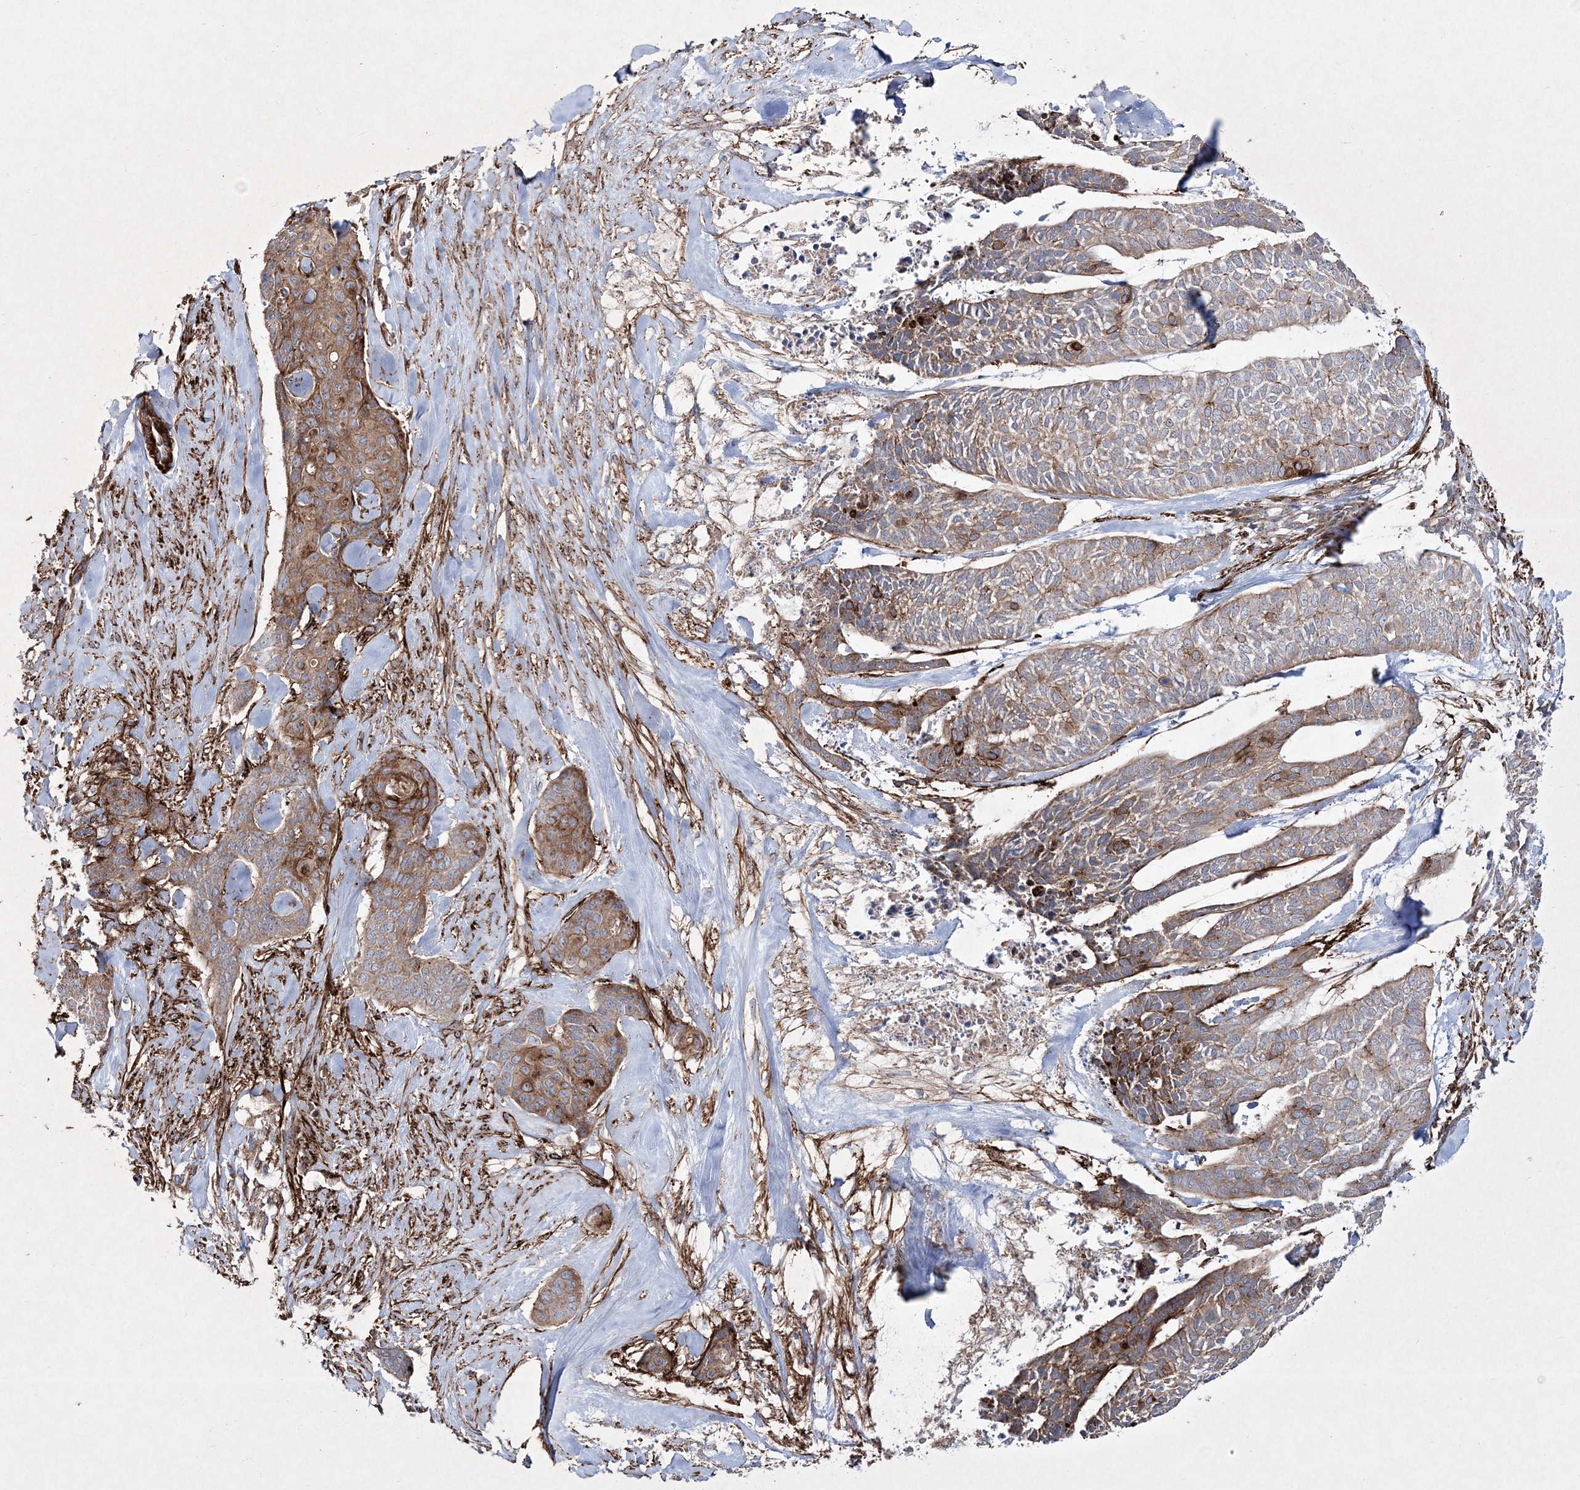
{"staining": {"intensity": "moderate", "quantity": "<25%", "location": "cytoplasmic/membranous"}, "tissue": "skin cancer", "cell_type": "Tumor cells", "image_type": "cancer", "snomed": [{"axis": "morphology", "description": "Basal cell carcinoma"}, {"axis": "topography", "description": "Skin"}], "caption": "Moderate cytoplasmic/membranous staining is identified in about <25% of tumor cells in skin basal cell carcinoma.", "gene": "RICTOR", "patient": {"sex": "female", "age": 64}}